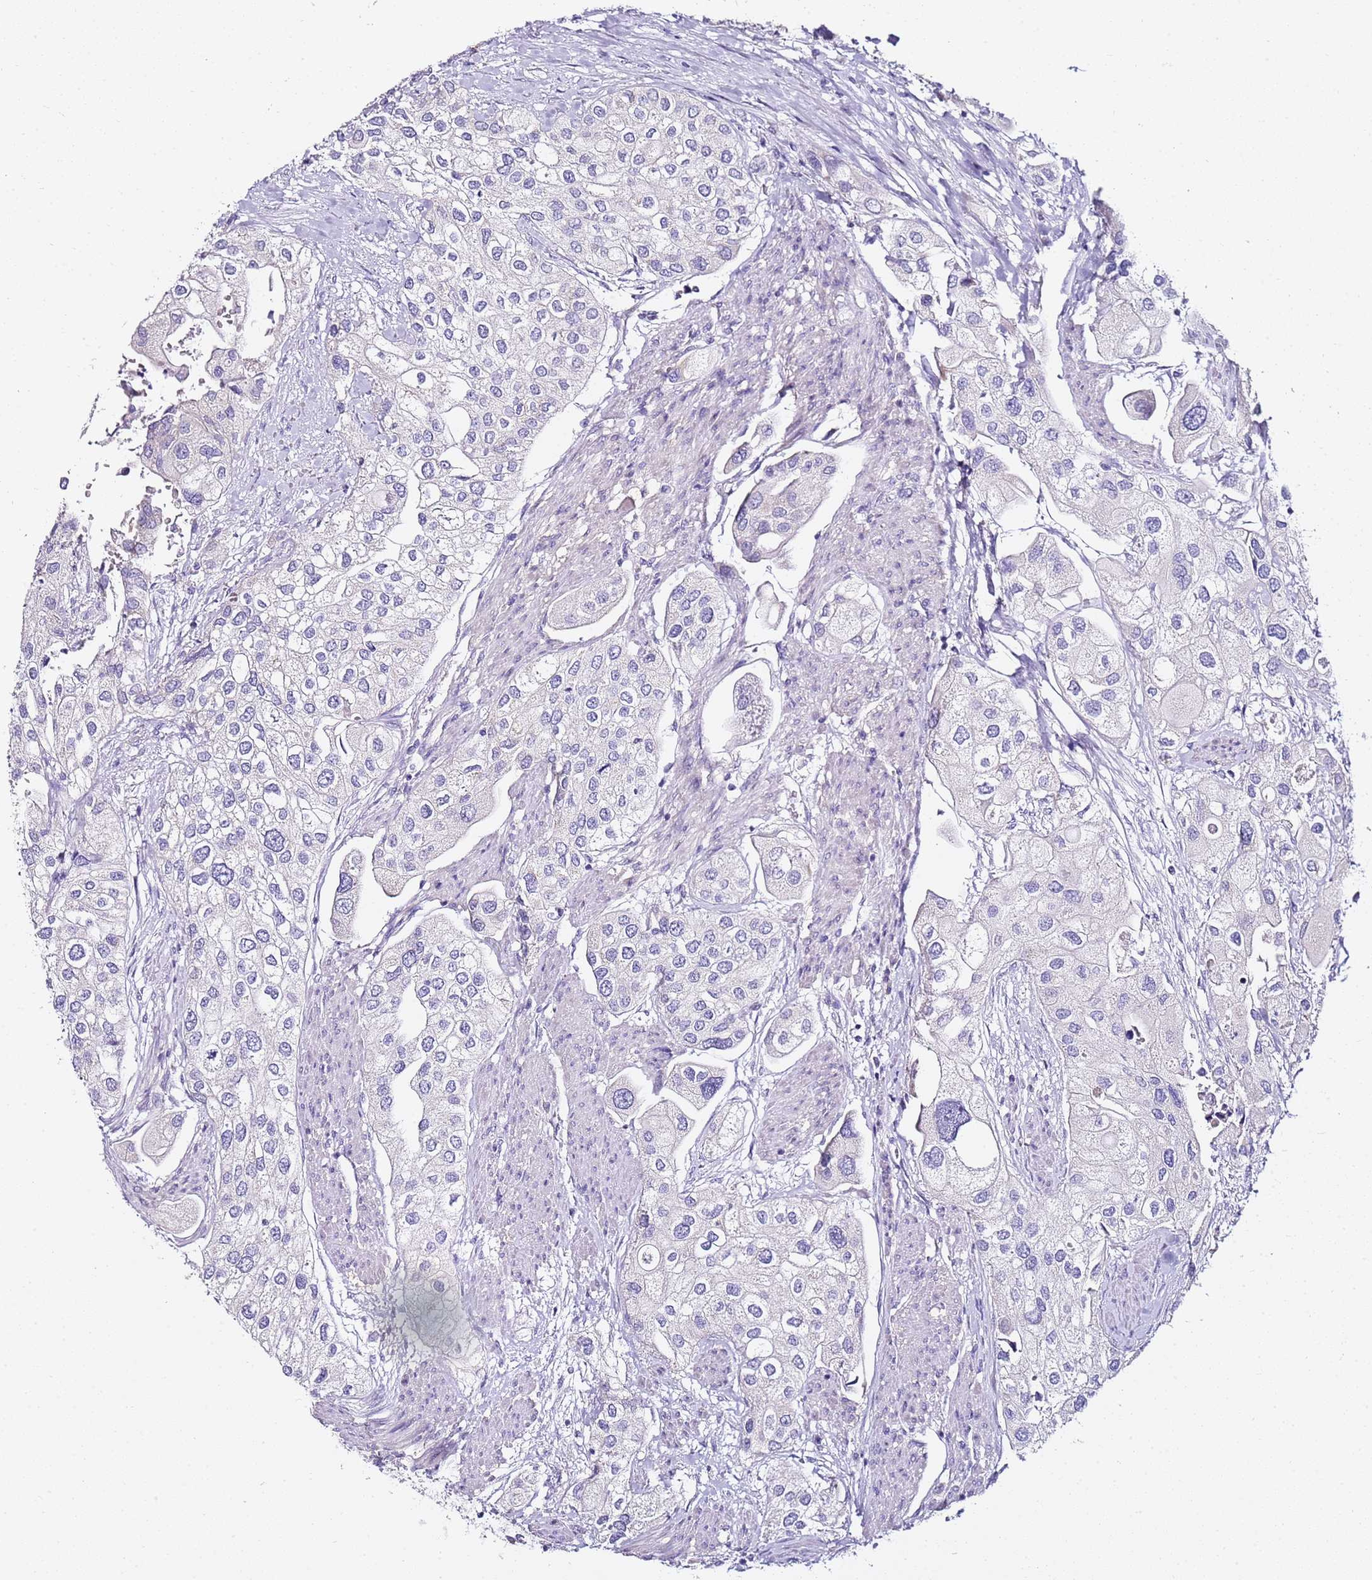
{"staining": {"intensity": "negative", "quantity": "none", "location": "none"}, "tissue": "urothelial cancer", "cell_type": "Tumor cells", "image_type": "cancer", "snomed": [{"axis": "morphology", "description": "Urothelial carcinoma, High grade"}, {"axis": "topography", "description": "Urinary bladder"}], "caption": "High magnification brightfield microscopy of urothelial cancer stained with DAB (brown) and counterstained with hematoxylin (blue): tumor cells show no significant staining. The staining is performed using DAB (3,3'-diaminobenzidine) brown chromogen with nuclei counter-stained in using hematoxylin.", "gene": "MYBPC3", "patient": {"sex": "male", "age": 64}}